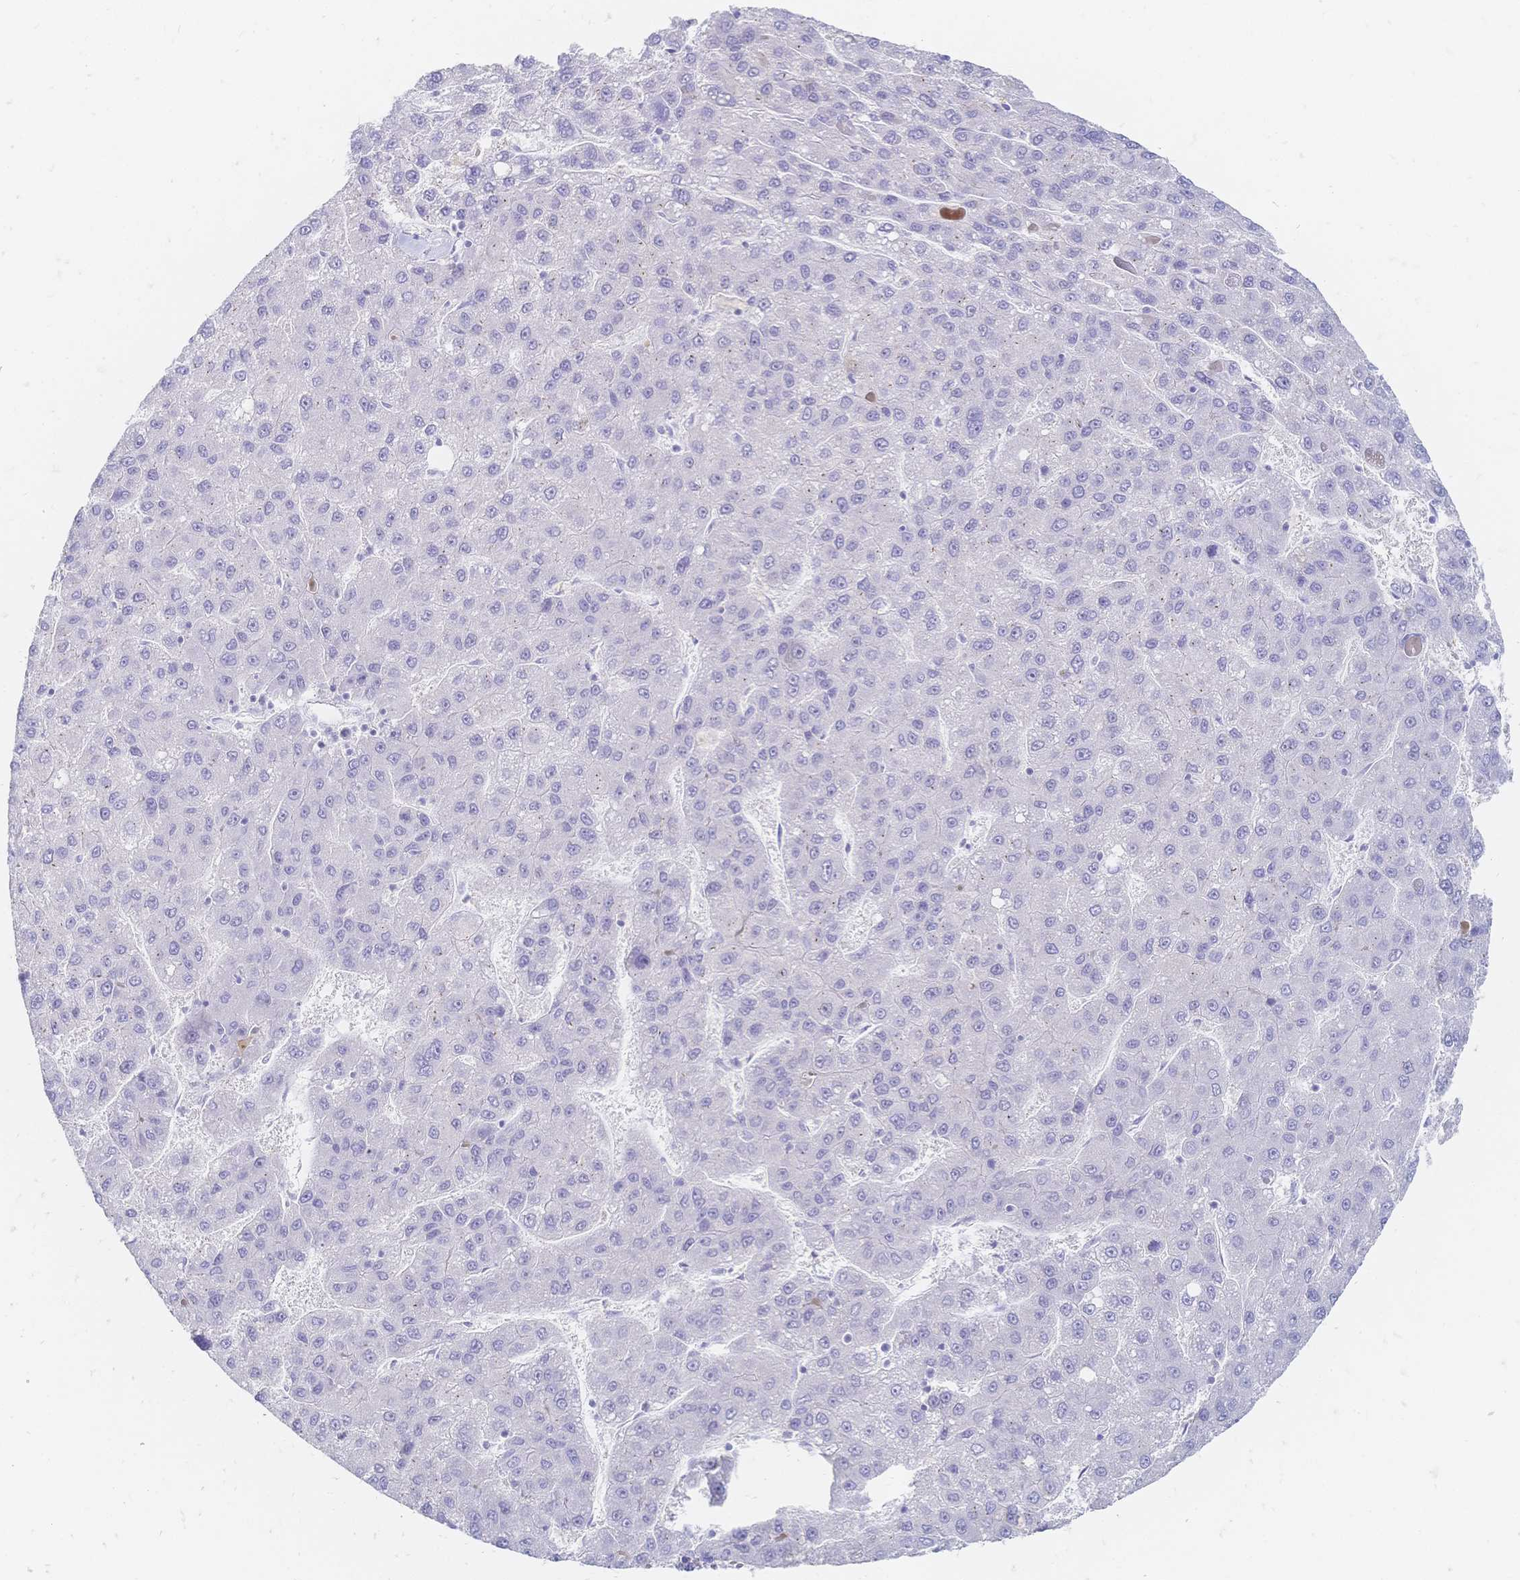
{"staining": {"intensity": "negative", "quantity": "none", "location": "none"}, "tissue": "liver cancer", "cell_type": "Tumor cells", "image_type": "cancer", "snomed": [{"axis": "morphology", "description": "Carcinoma, Hepatocellular, NOS"}, {"axis": "topography", "description": "Liver"}], "caption": "Protein analysis of hepatocellular carcinoma (liver) reveals no significant expression in tumor cells.", "gene": "PSORS1C2", "patient": {"sex": "female", "age": 82}}